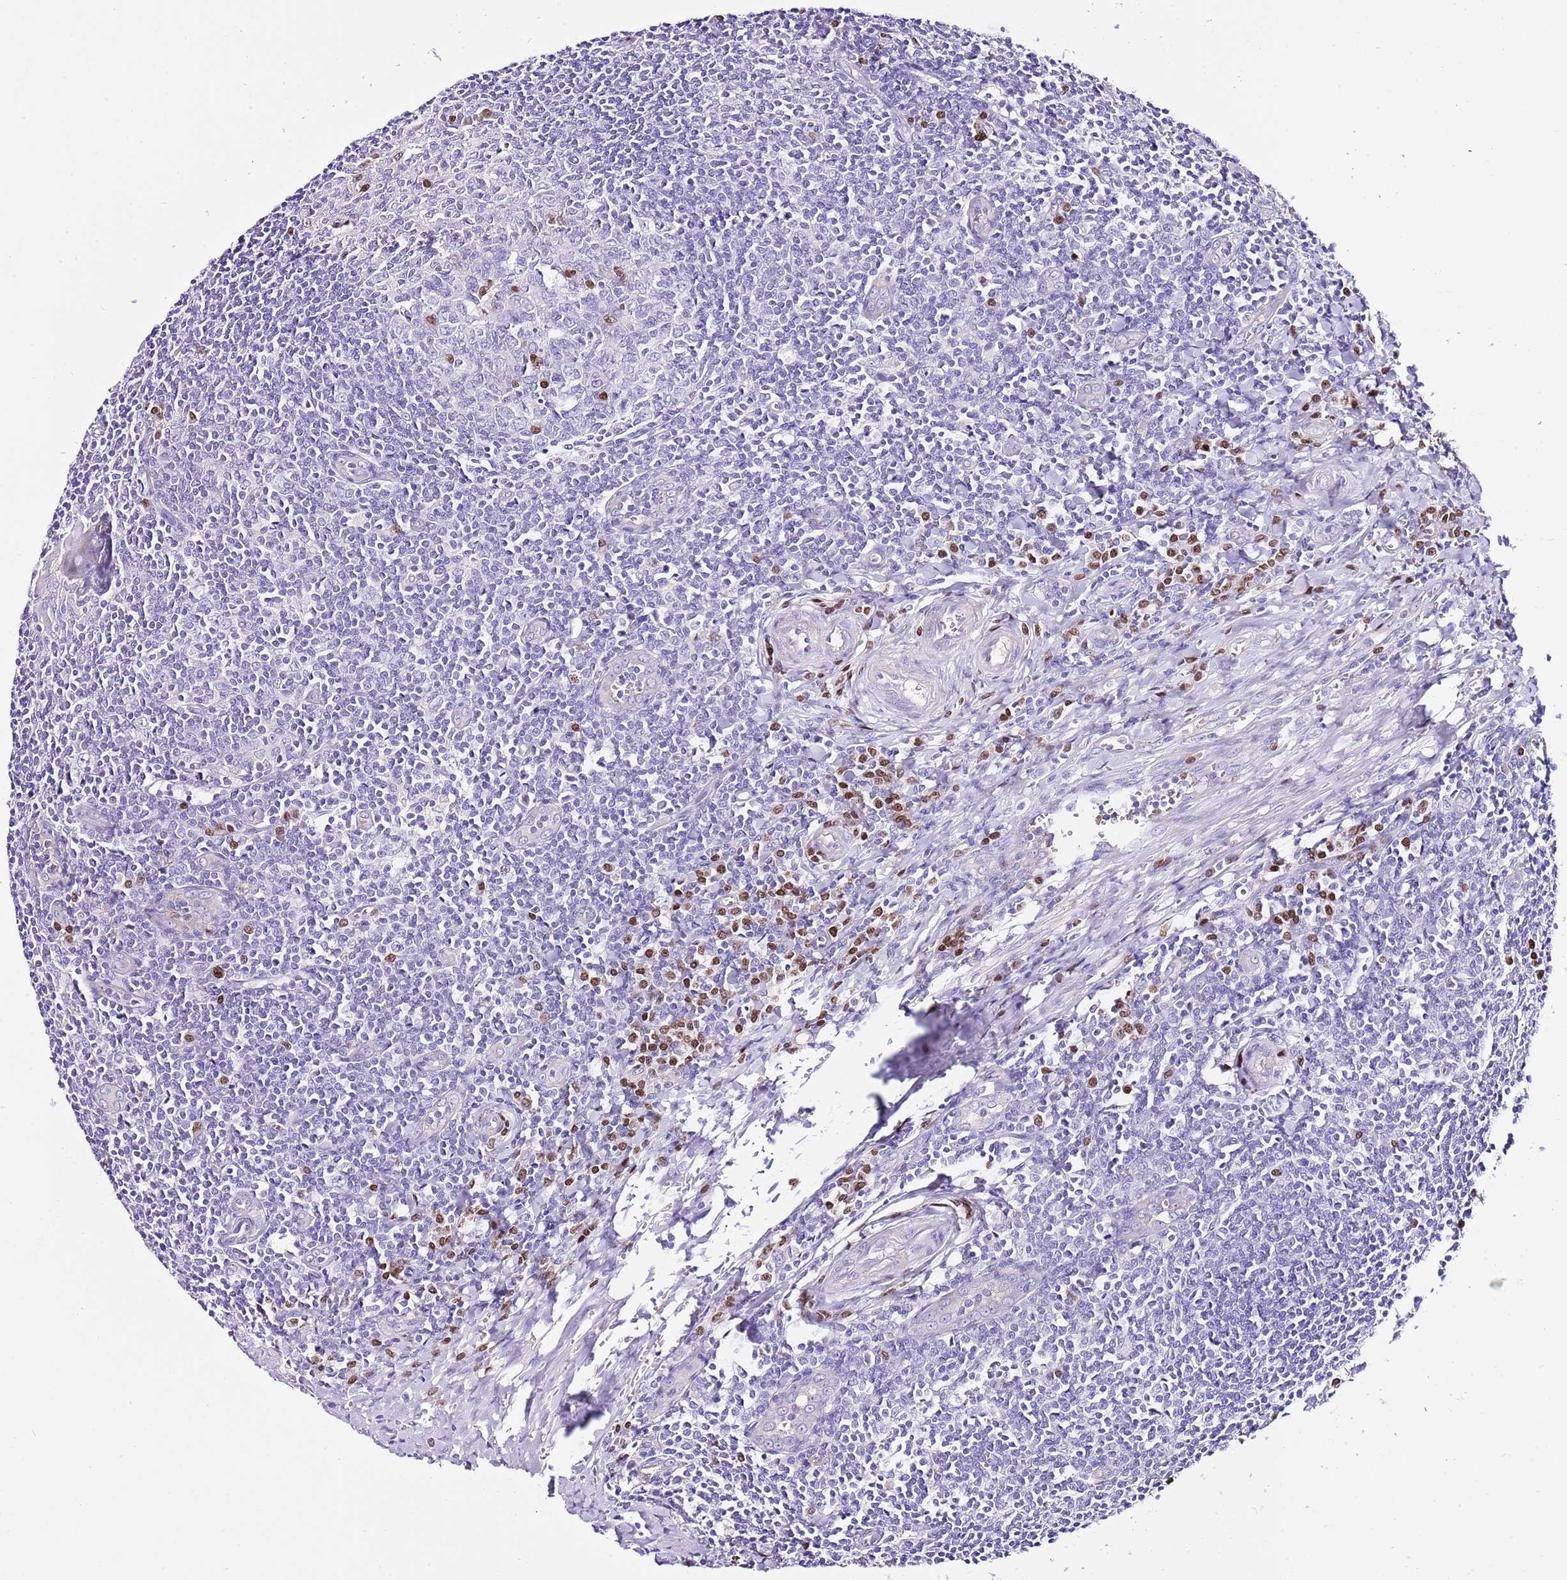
{"staining": {"intensity": "negative", "quantity": "none", "location": "none"}, "tissue": "tonsil", "cell_type": "Germinal center cells", "image_type": "normal", "snomed": [{"axis": "morphology", "description": "Normal tissue, NOS"}, {"axis": "topography", "description": "Tonsil"}], "caption": "Immunohistochemistry (IHC) of benign human tonsil demonstrates no staining in germinal center cells.", "gene": "BHLHA15", "patient": {"sex": "male", "age": 27}}